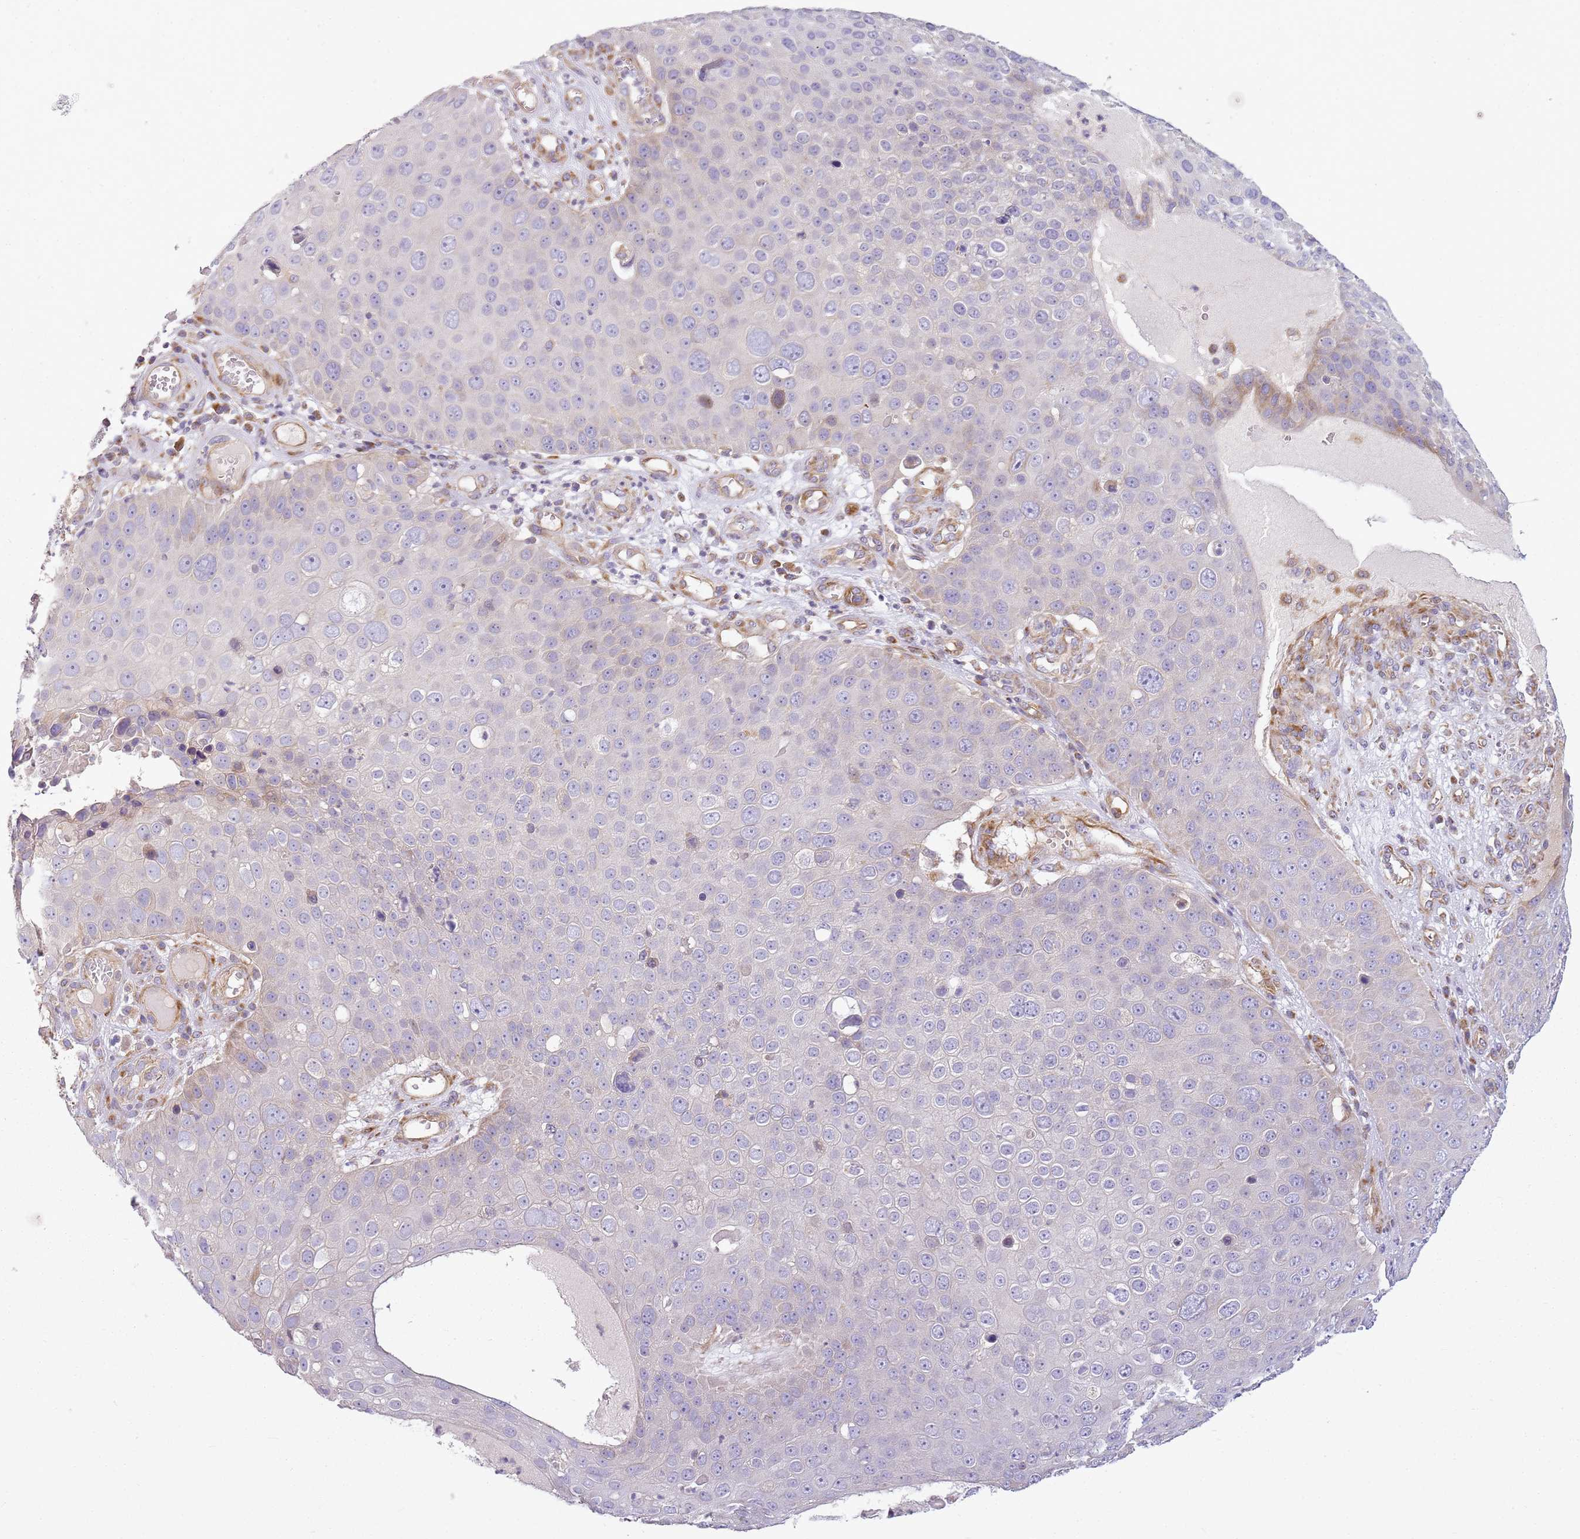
{"staining": {"intensity": "weak", "quantity": "<25%", "location": "cytoplasmic/membranous"}, "tissue": "skin cancer", "cell_type": "Tumor cells", "image_type": "cancer", "snomed": [{"axis": "morphology", "description": "Squamous cell carcinoma, NOS"}, {"axis": "topography", "description": "Skin"}], "caption": "The micrograph exhibits no staining of tumor cells in squamous cell carcinoma (skin).", "gene": "TMEM200C", "patient": {"sex": "male", "age": 71}}